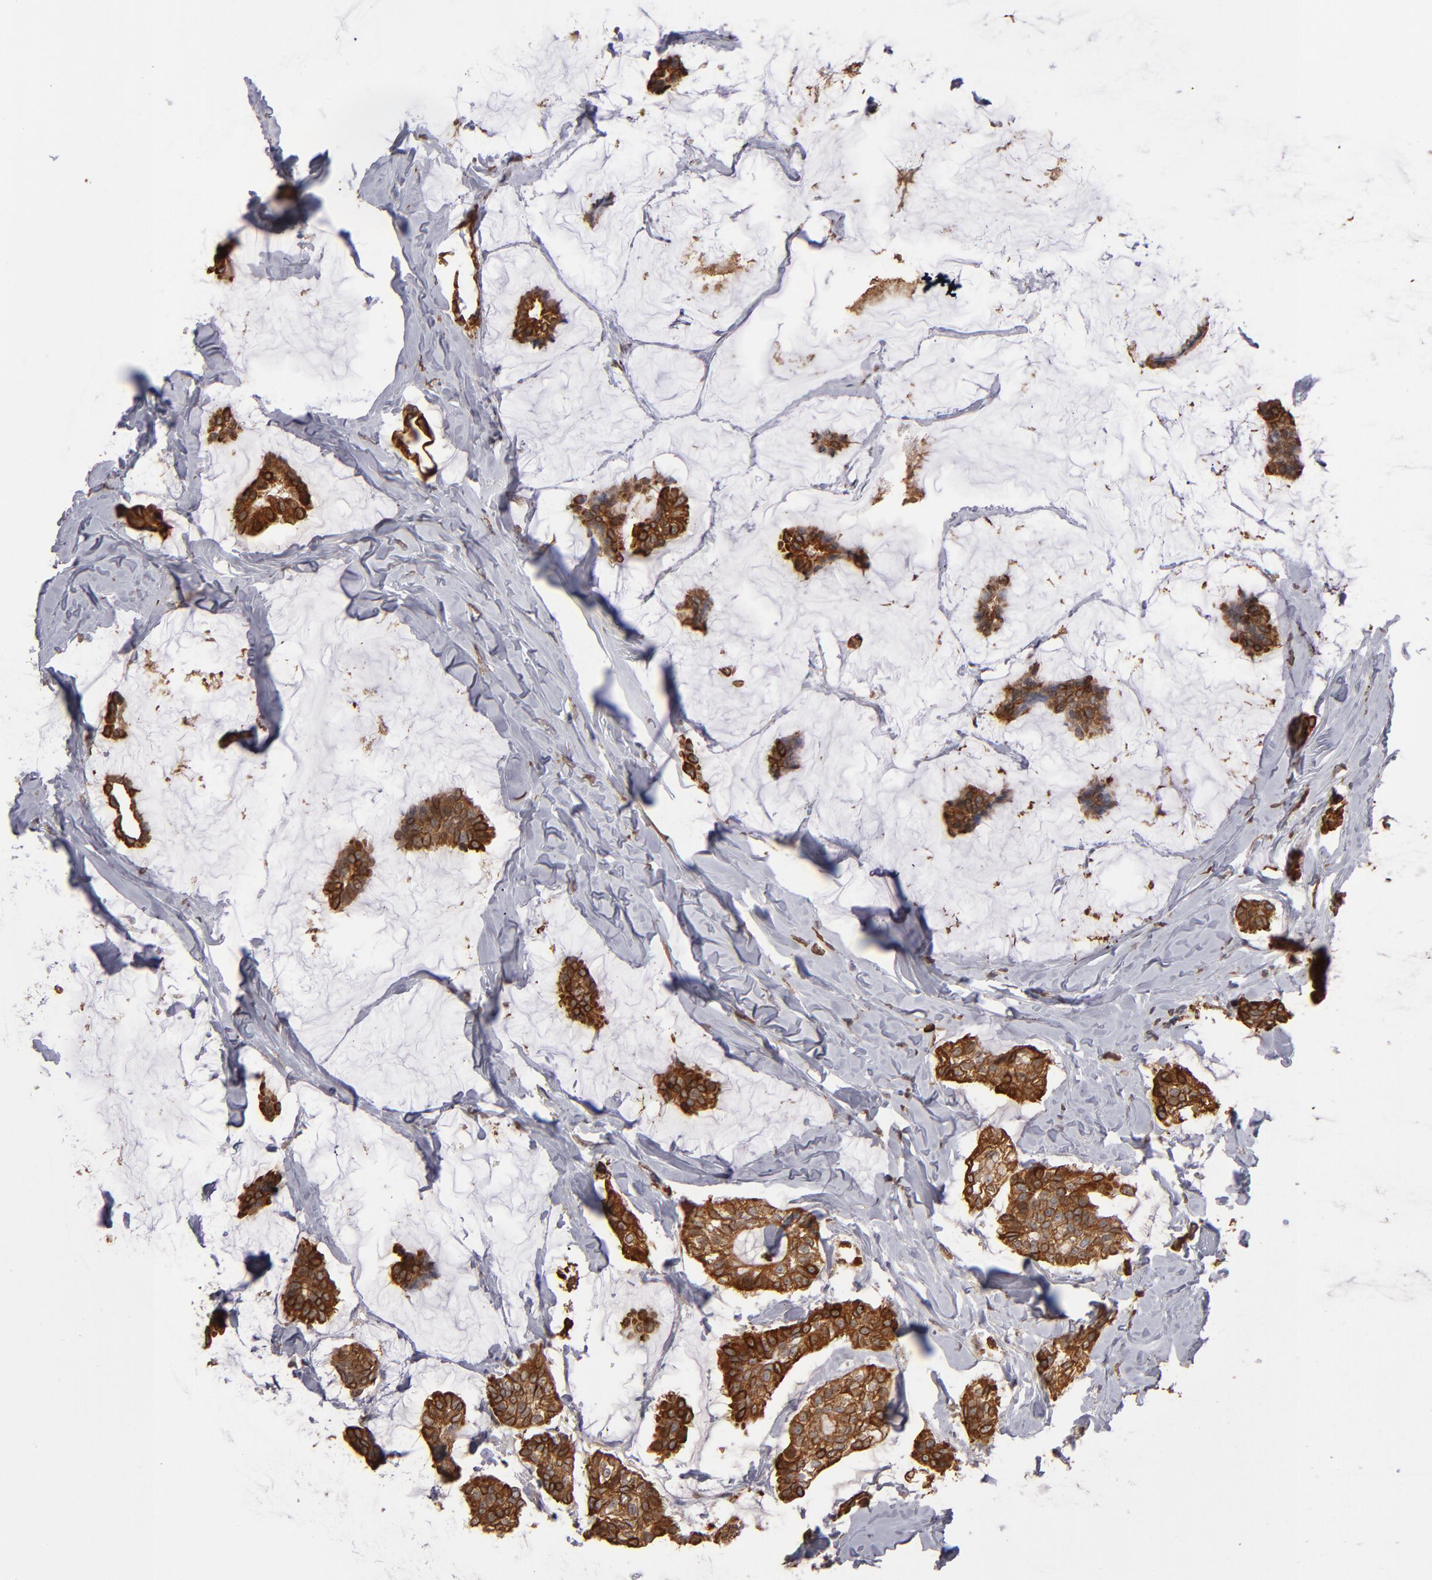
{"staining": {"intensity": "strong", "quantity": ">75%", "location": "cytoplasmic/membranous"}, "tissue": "breast cancer", "cell_type": "Tumor cells", "image_type": "cancer", "snomed": [{"axis": "morphology", "description": "Duct carcinoma"}, {"axis": "topography", "description": "Breast"}], "caption": "Strong cytoplasmic/membranous protein positivity is appreciated in approximately >75% of tumor cells in breast cancer.", "gene": "PGRMC1", "patient": {"sex": "female", "age": 93}}